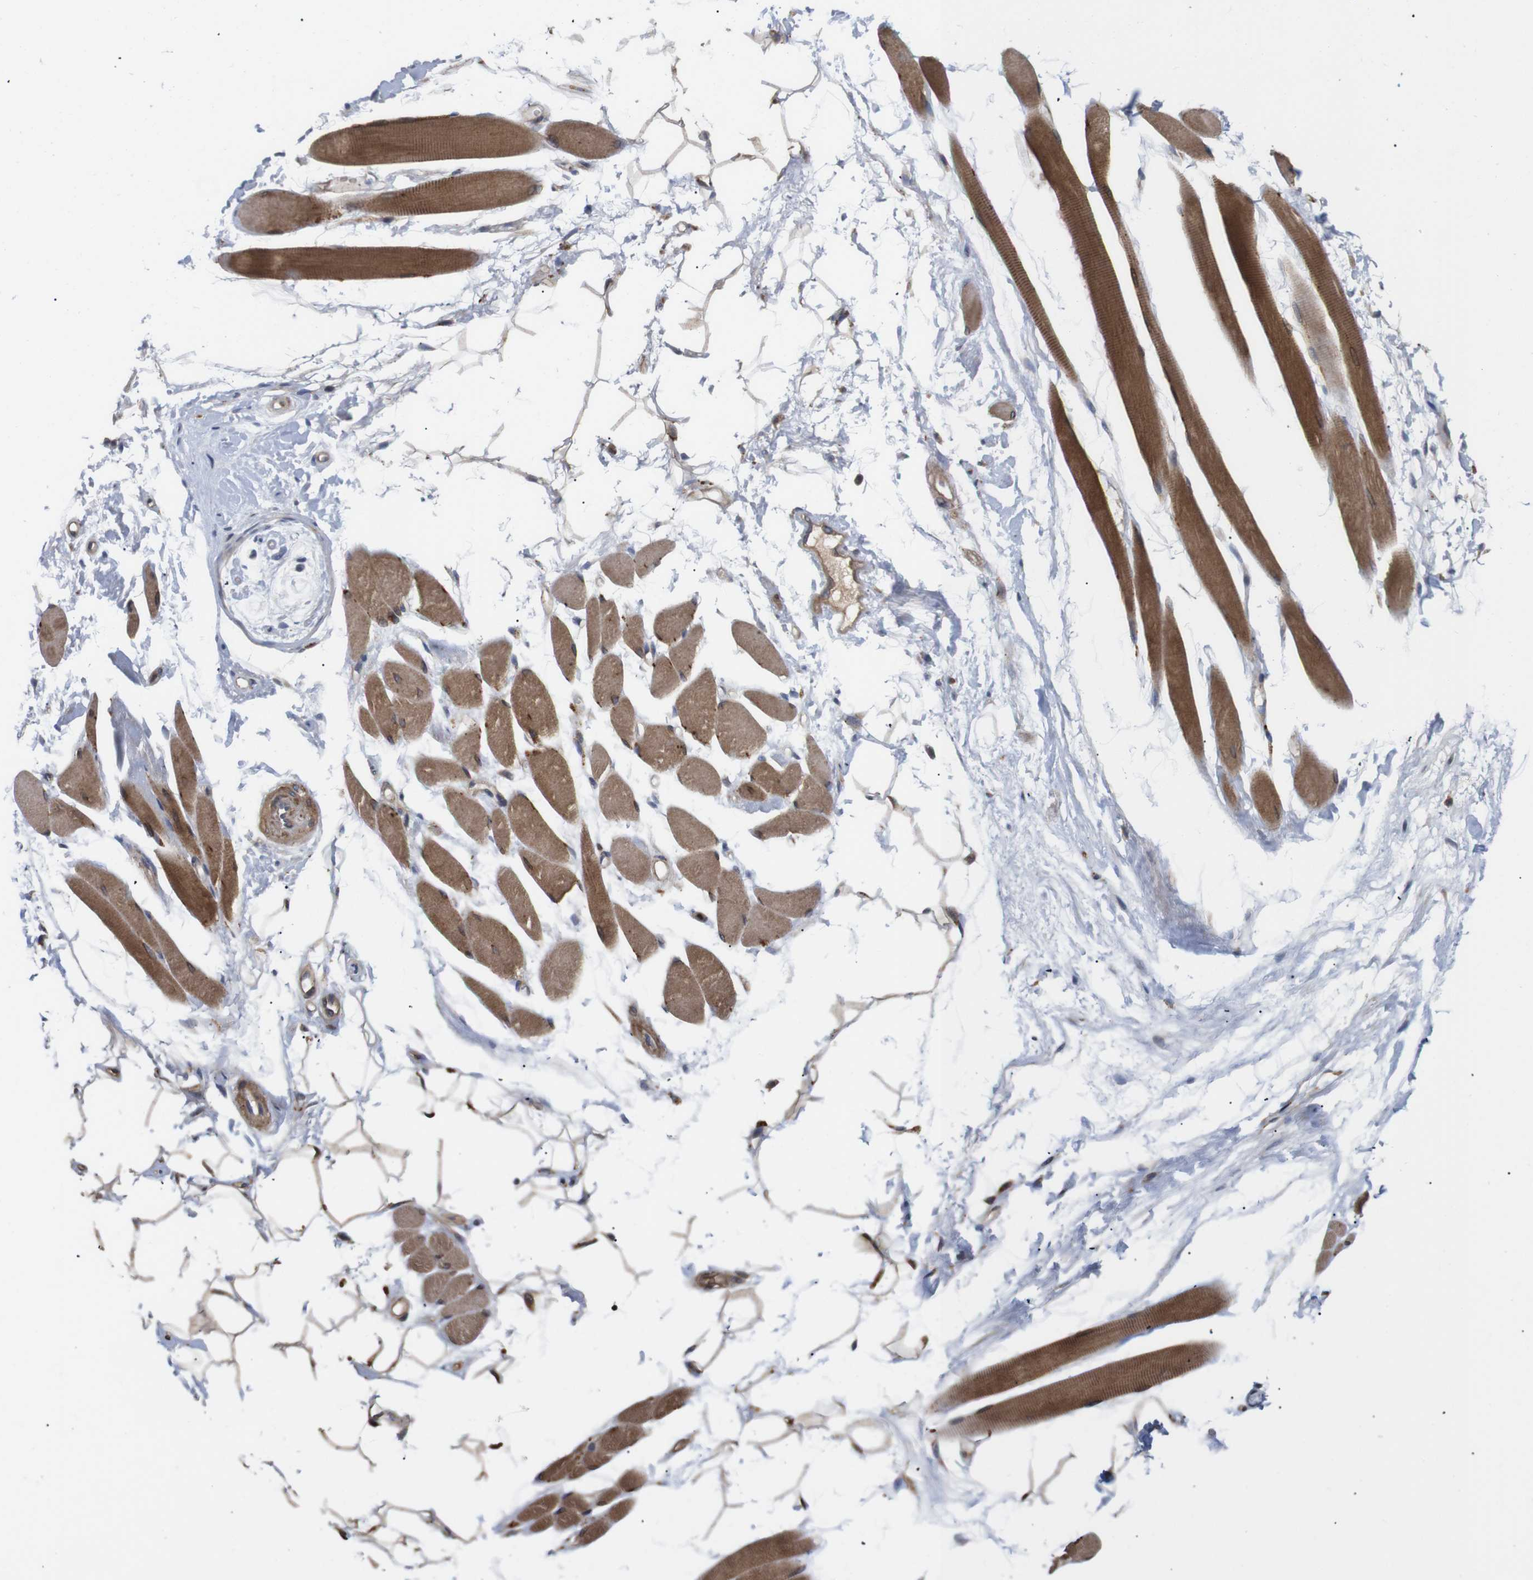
{"staining": {"intensity": "moderate", "quantity": ">75%", "location": "cytoplasmic/membranous"}, "tissue": "skeletal muscle", "cell_type": "Myocytes", "image_type": "normal", "snomed": [{"axis": "morphology", "description": "Normal tissue, NOS"}, {"axis": "topography", "description": "Skeletal muscle"}, {"axis": "topography", "description": "Oral tissue"}, {"axis": "topography", "description": "Peripheral nerve tissue"}], "caption": "Myocytes display moderate cytoplasmic/membranous expression in about >75% of cells in benign skeletal muscle. (DAB (3,3'-diaminobenzidine) IHC, brown staining for protein, blue staining for nuclei).", "gene": "SPRY3", "patient": {"sex": "female", "age": 84}}